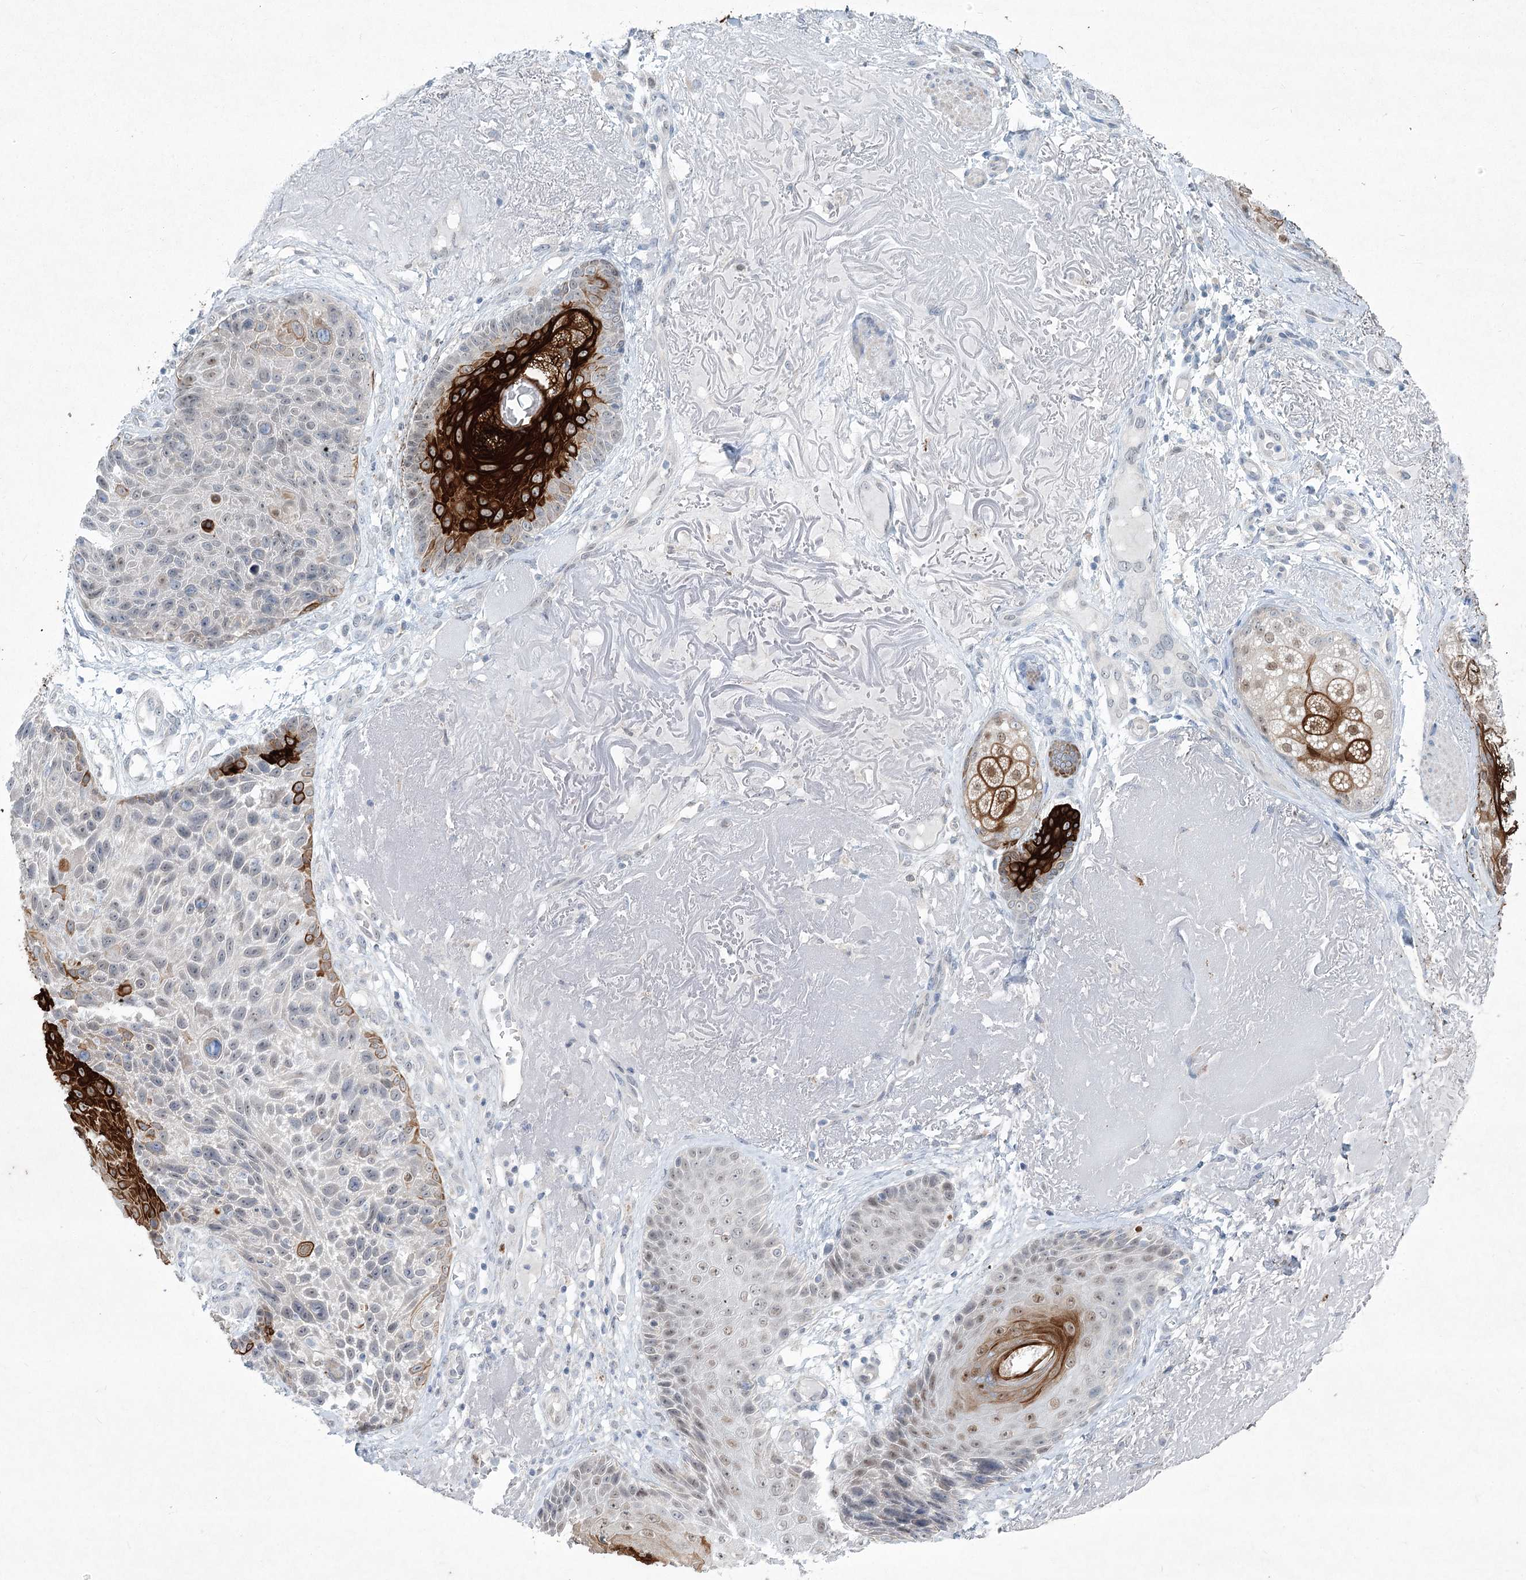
{"staining": {"intensity": "strong", "quantity": "25%-75%", "location": "cytoplasmic/membranous"}, "tissue": "skin cancer", "cell_type": "Tumor cells", "image_type": "cancer", "snomed": [{"axis": "morphology", "description": "Squamous cell carcinoma, NOS"}, {"axis": "topography", "description": "Skin"}], "caption": "Tumor cells exhibit strong cytoplasmic/membranous positivity in about 25%-75% of cells in skin cancer (squamous cell carcinoma). (IHC, brightfield microscopy, high magnification).", "gene": "ABITRAM", "patient": {"sex": "female", "age": 88}}